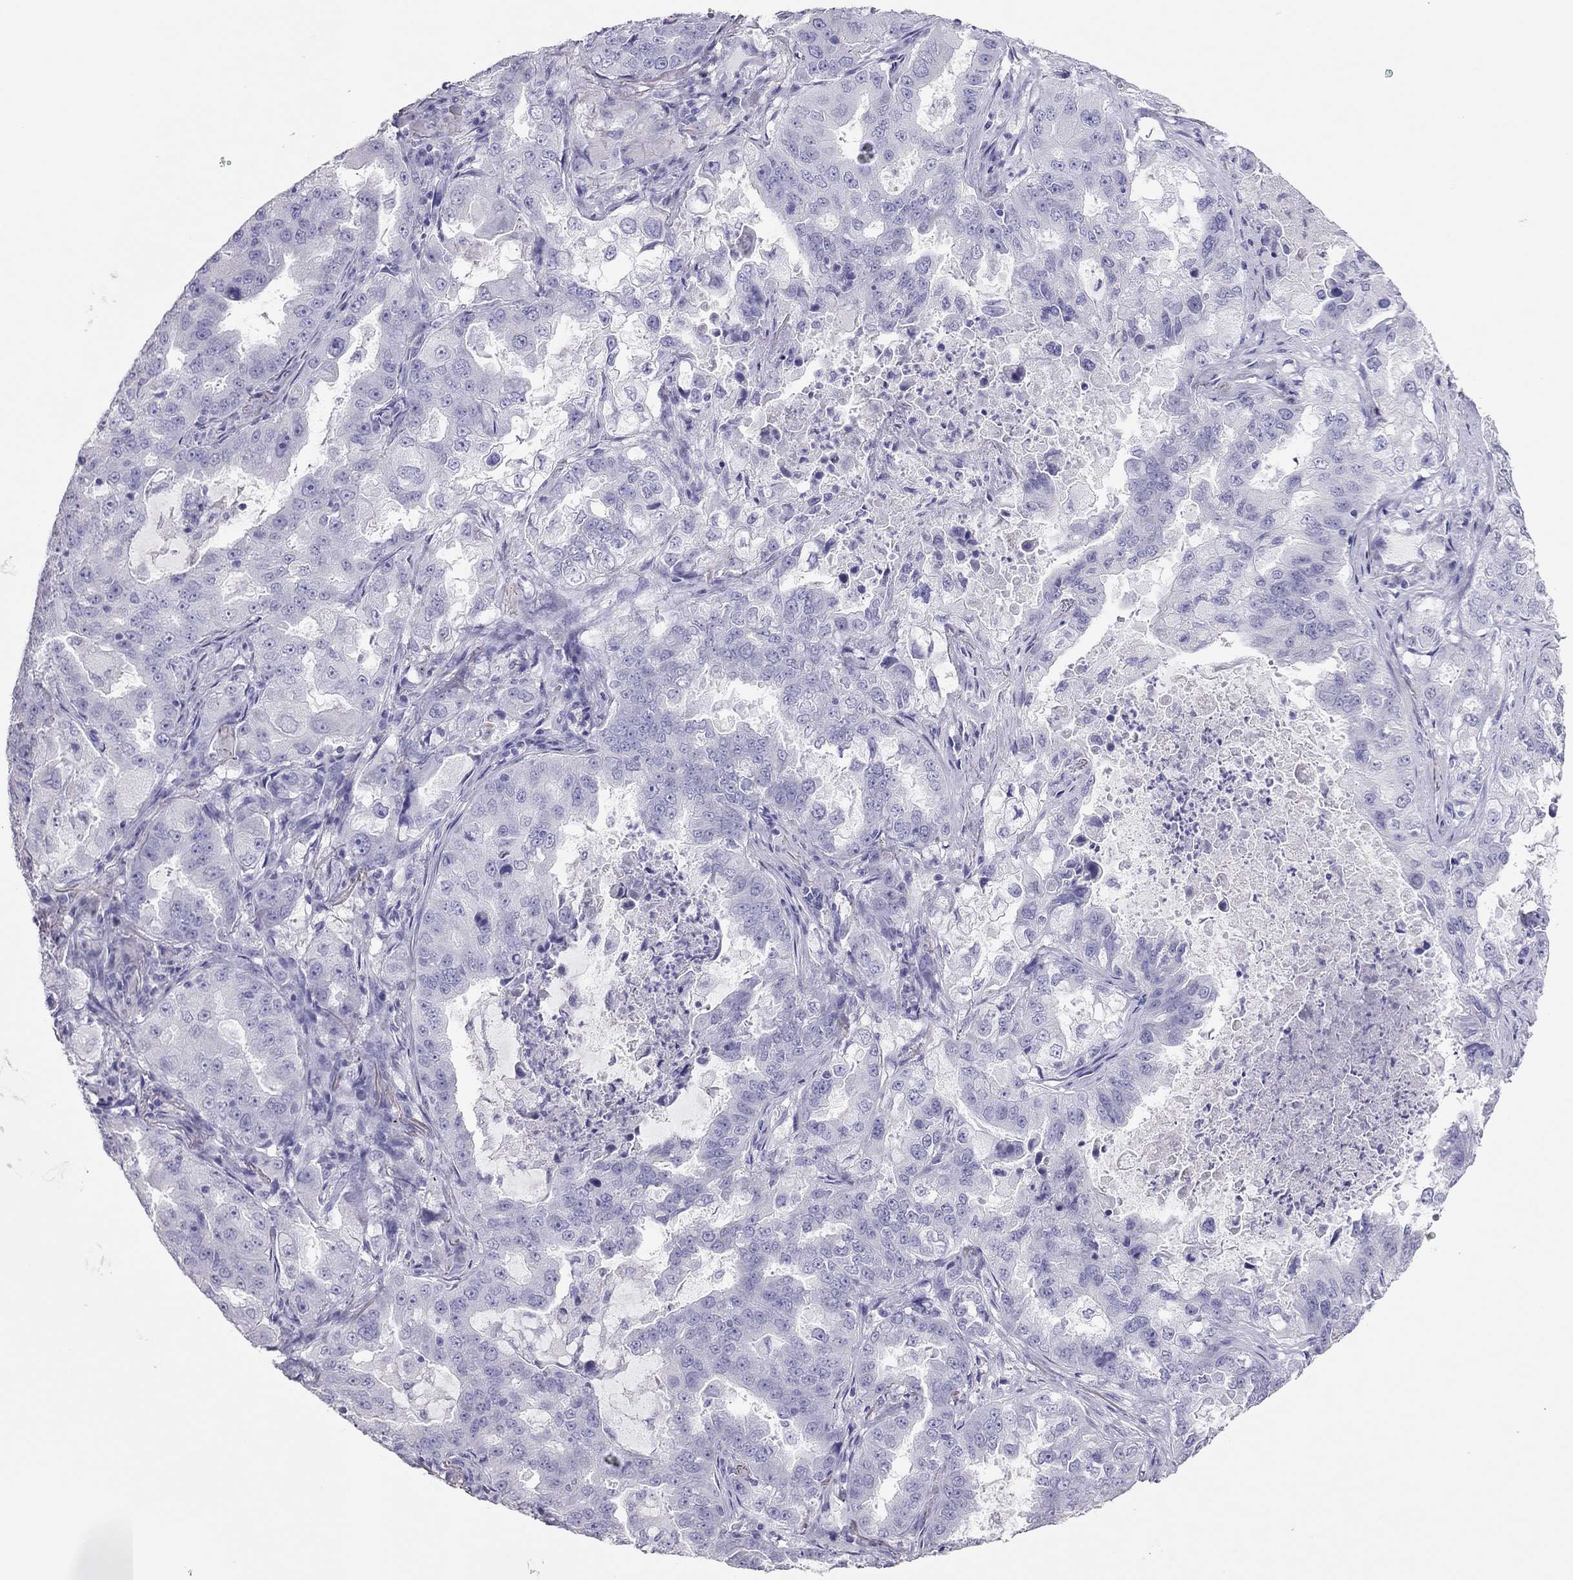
{"staining": {"intensity": "negative", "quantity": "none", "location": "none"}, "tissue": "lung cancer", "cell_type": "Tumor cells", "image_type": "cancer", "snomed": [{"axis": "morphology", "description": "Adenocarcinoma, NOS"}, {"axis": "topography", "description": "Lung"}], "caption": "Protein analysis of lung adenocarcinoma reveals no significant positivity in tumor cells. The staining is performed using DAB (3,3'-diaminobenzidine) brown chromogen with nuclei counter-stained in using hematoxylin.", "gene": "TSHB", "patient": {"sex": "female", "age": 61}}